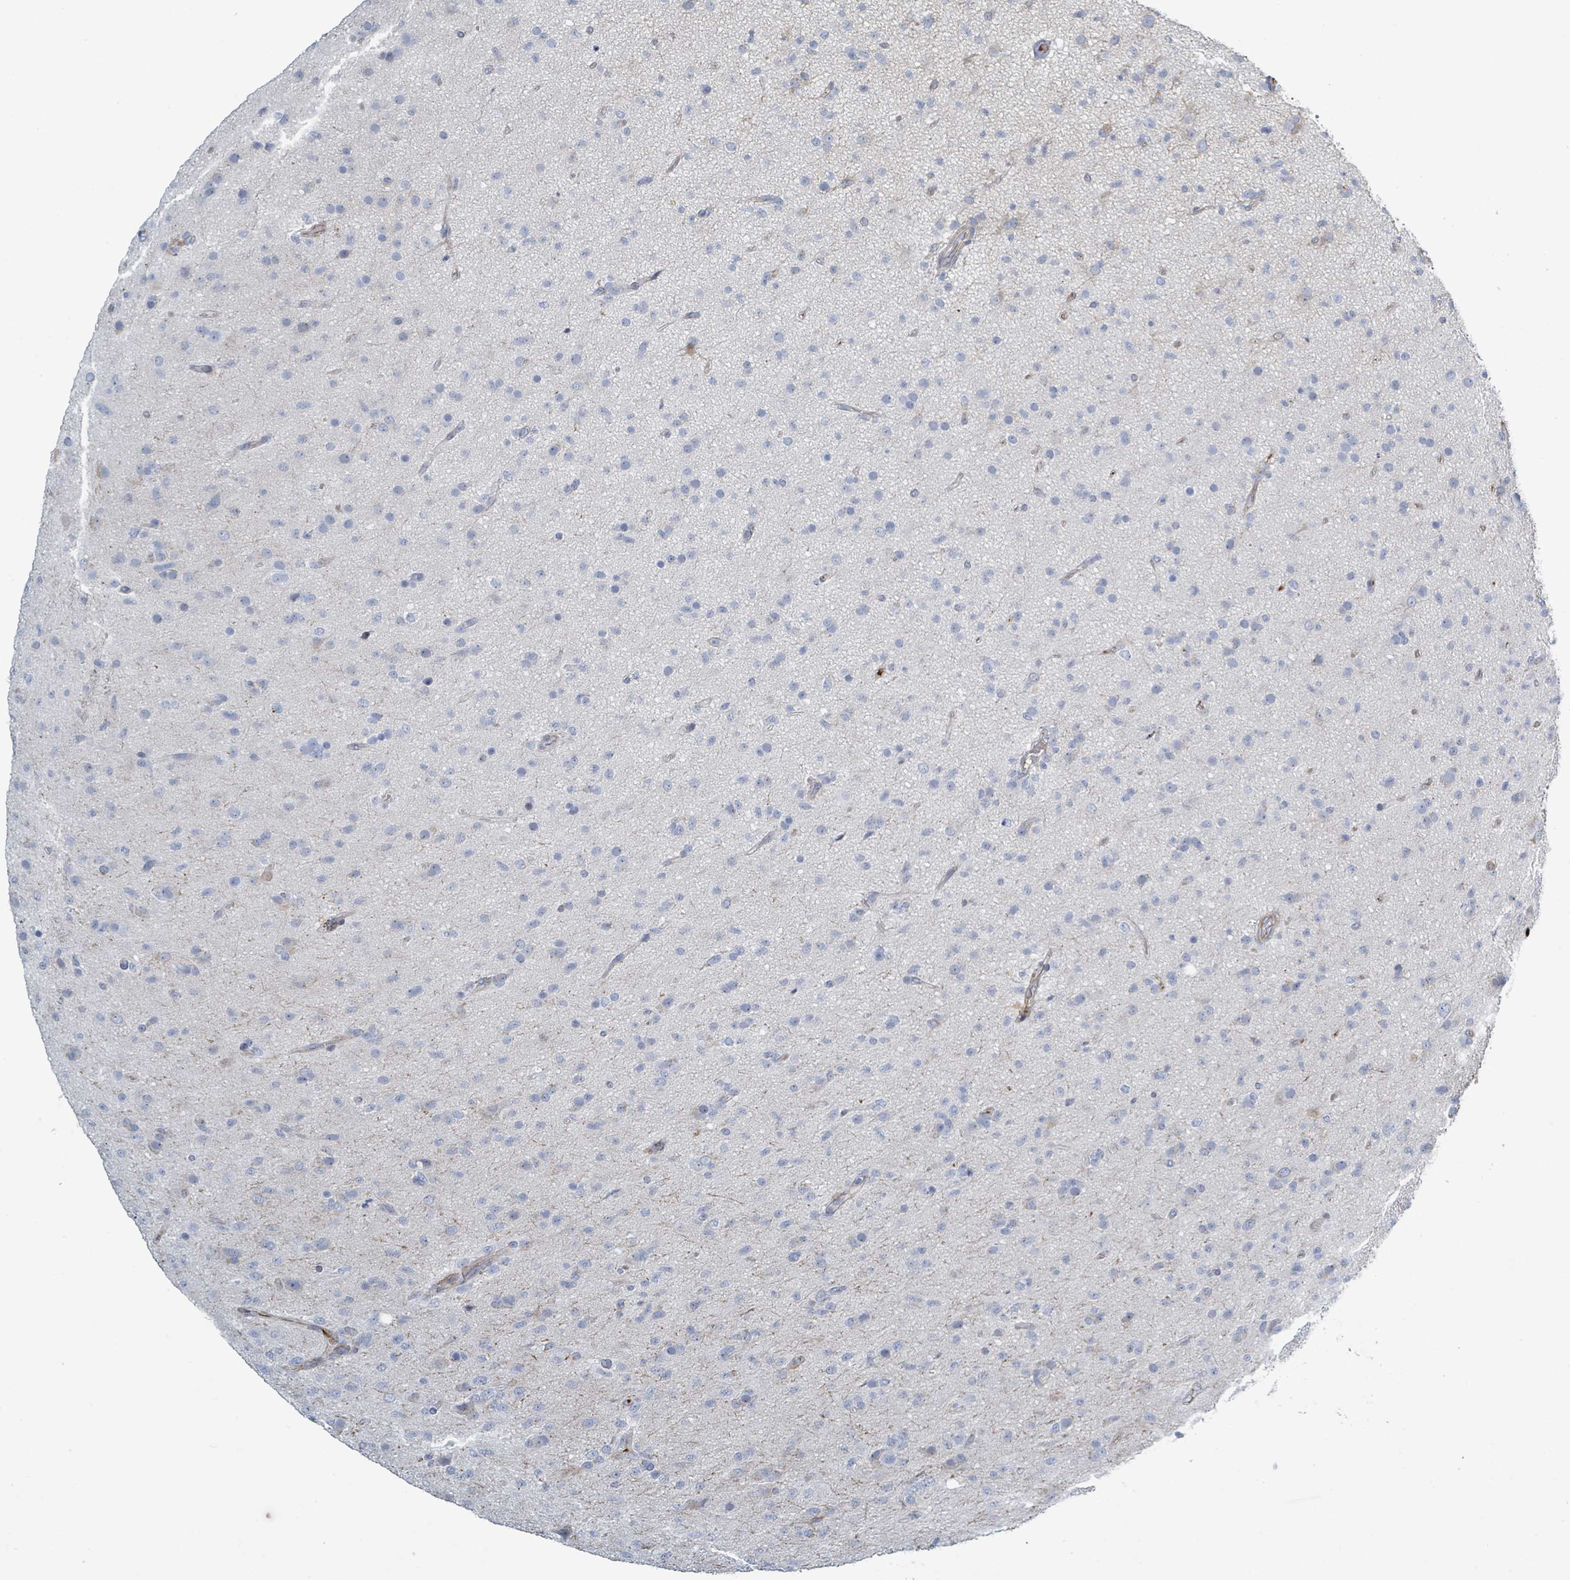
{"staining": {"intensity": "negative", "quantity": "none", "location": "none"}, "tissue": "glioma", "cell_type": "Tumor cells", "image_type": "cancer", "snomed": [{"axis": "morphology", "description": "Glioma, malignant, Low grade"}, {"axis": "topography", "description": "Brain"}], "caption": "A high-resolution histopathology image shows immunohistochemistry (IHC) staining of glioma, which shows no significant expression in tumor cells.", "gene": "RAB33B", "patient": {"sex": "male", "age": 65}}